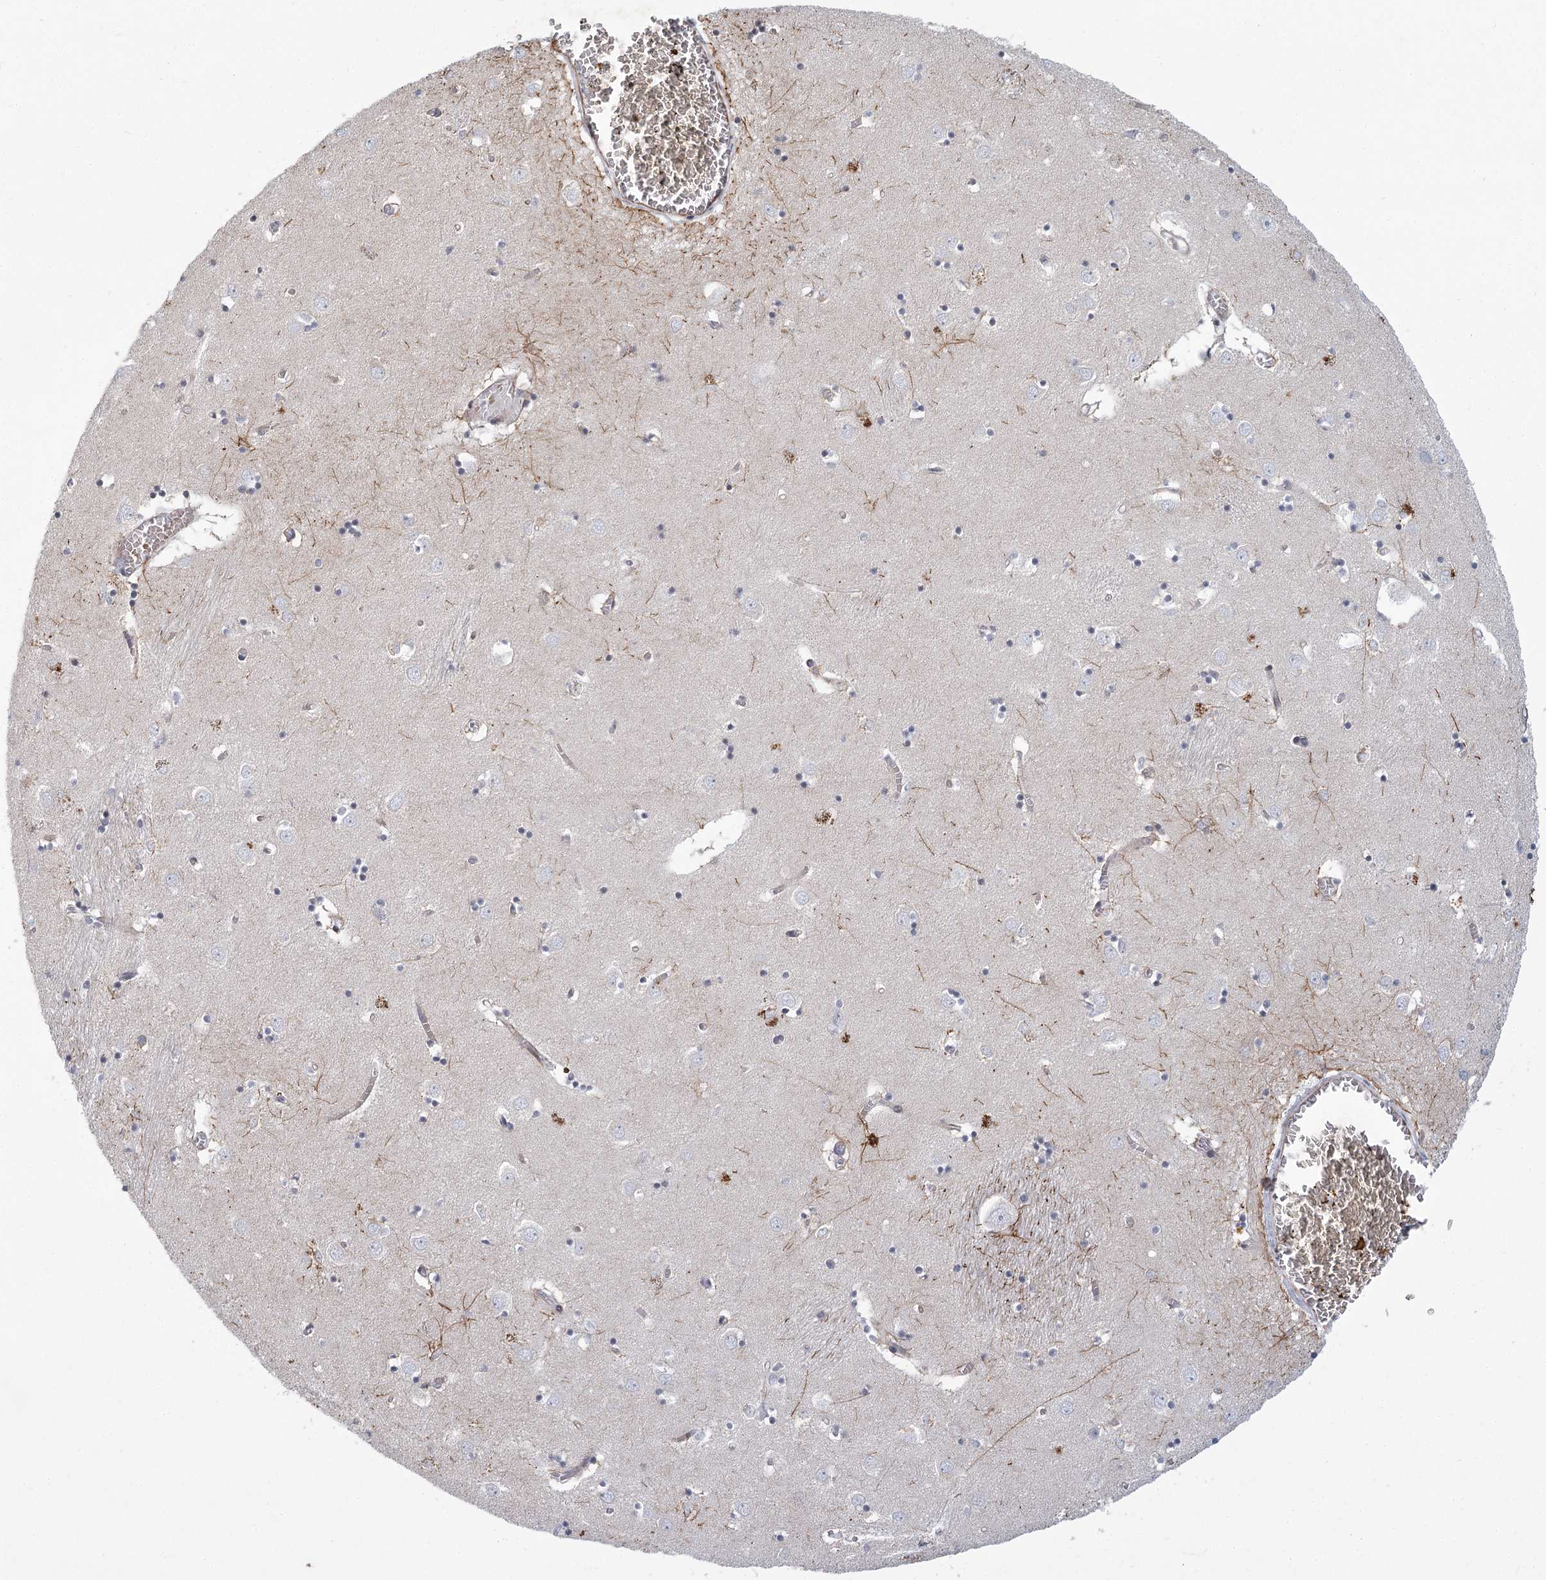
{"staining": {"intensity": "moderate", "quantity": "<25%", "location": "cytoplasmic/membranous"}, "tissue": "caudate", "cell_type": "Glial cells", "image_type": "normal", "snomed": [{"axis": "morphology", "description": "Normal tissue, NOS"}, {"axis": "topography", "description": "Lateral ventricle wall"}], "caption": "Immunohistochemical staining of normal human caudate shows moderate cytoplasmic/membranous protein positivity in about <25% of glial cells.", "gene": "MEPE", "patient": {"sex": "male", "age": 70}}